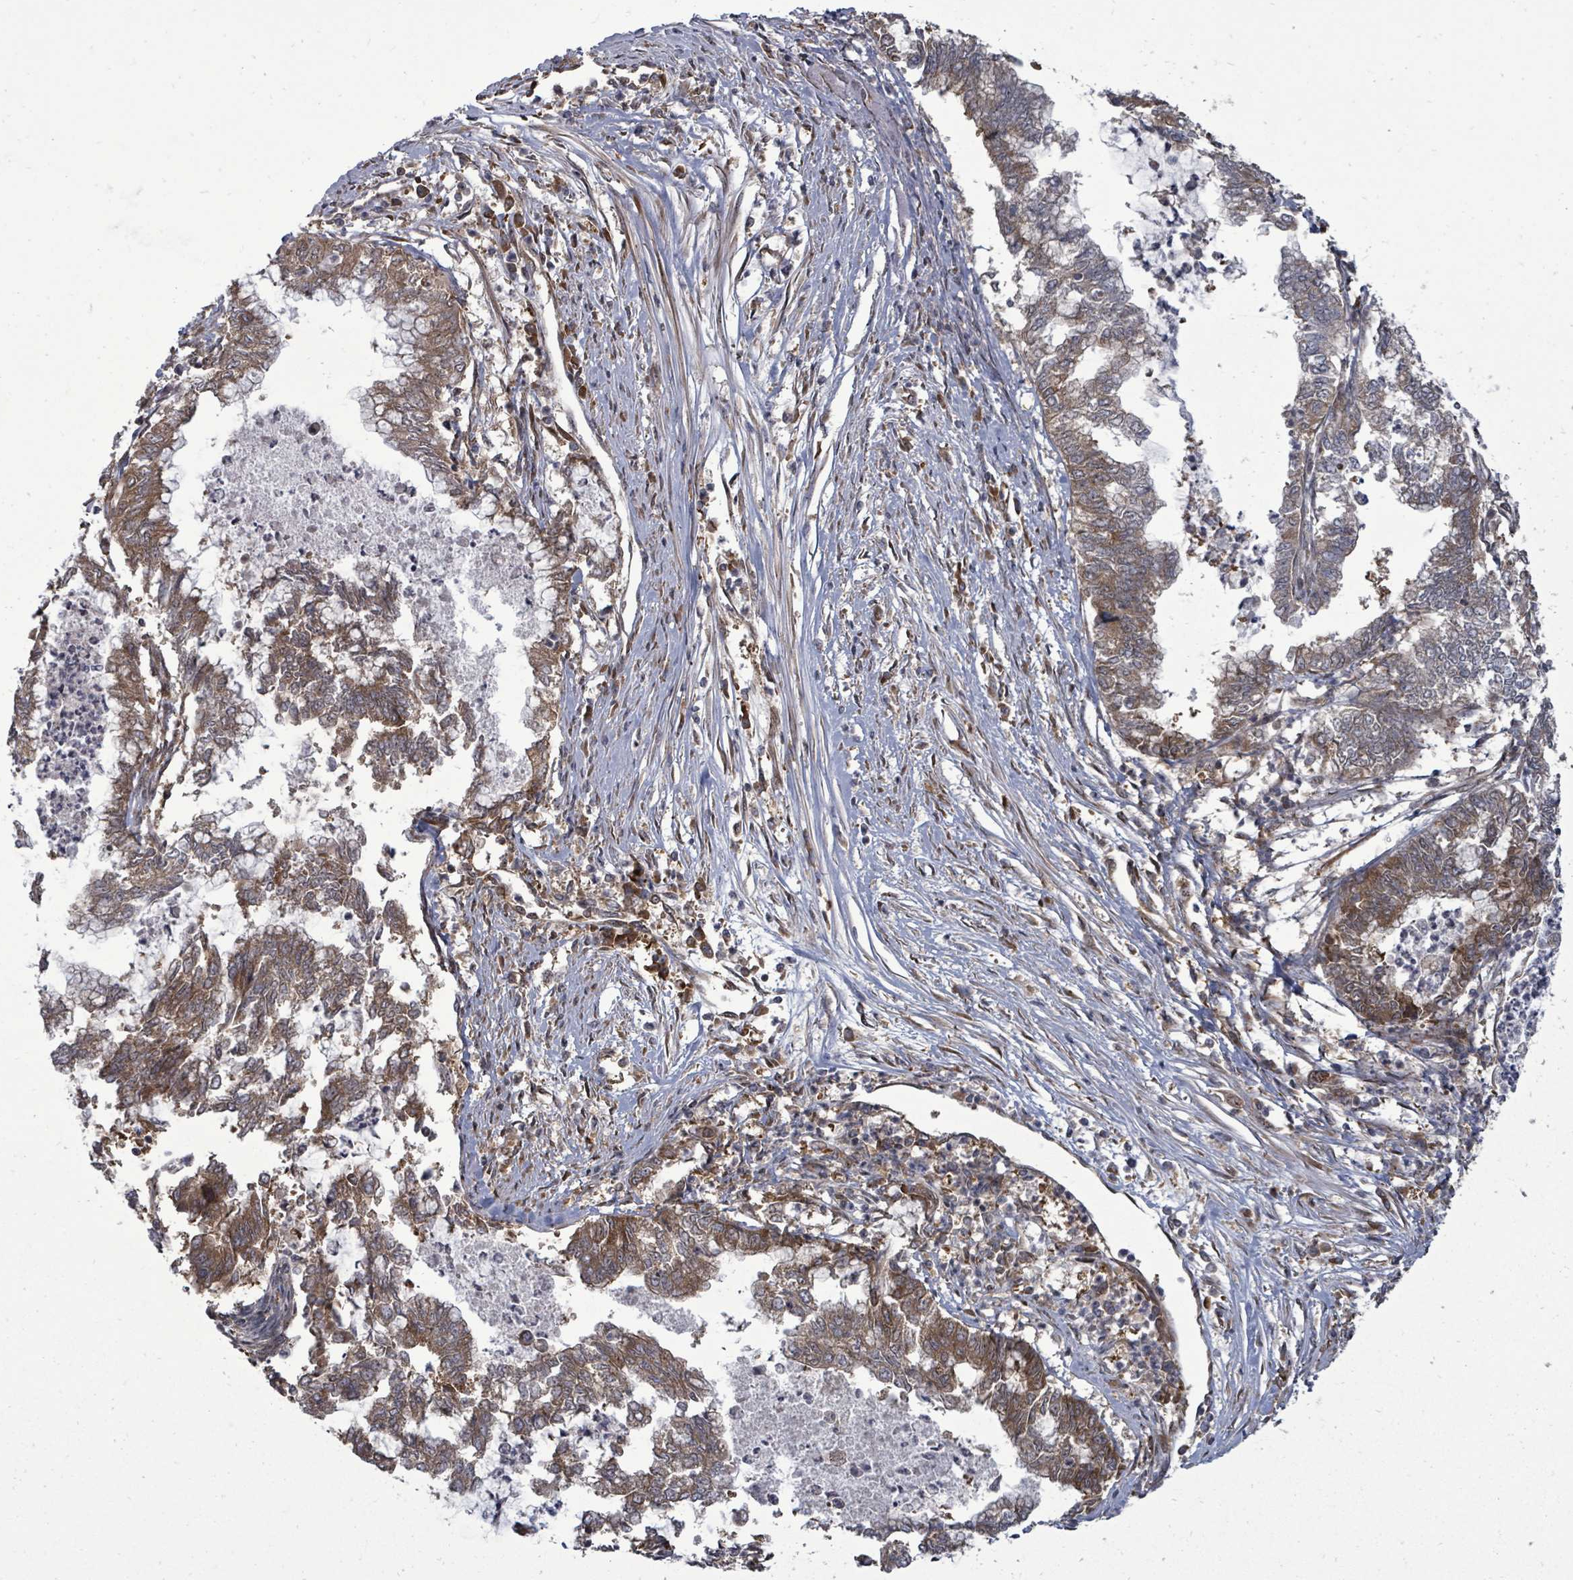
{"staining": {"intensity": "moderate", "quantity": "25%-75%", "location": "cytoplasmic/membranous"}, "tissue": "endometrial cancer", "cell_type": "Tumor cells", "image_type": "cancer", "snomed": [{"axis": "morphology", "description": "Adenocarcinoma, NOS"}, {"axis": "topography", "description": "Endometrium"}], "caption": "Tumor cells demonstrate medium levels of moderate cytoplasmic/membranous expression in about 25%-75% of cells in endometrial cancer (adenocarcinoma).", "gene": "EIF3C", "patient": {"sex": "female", "age": 79}}